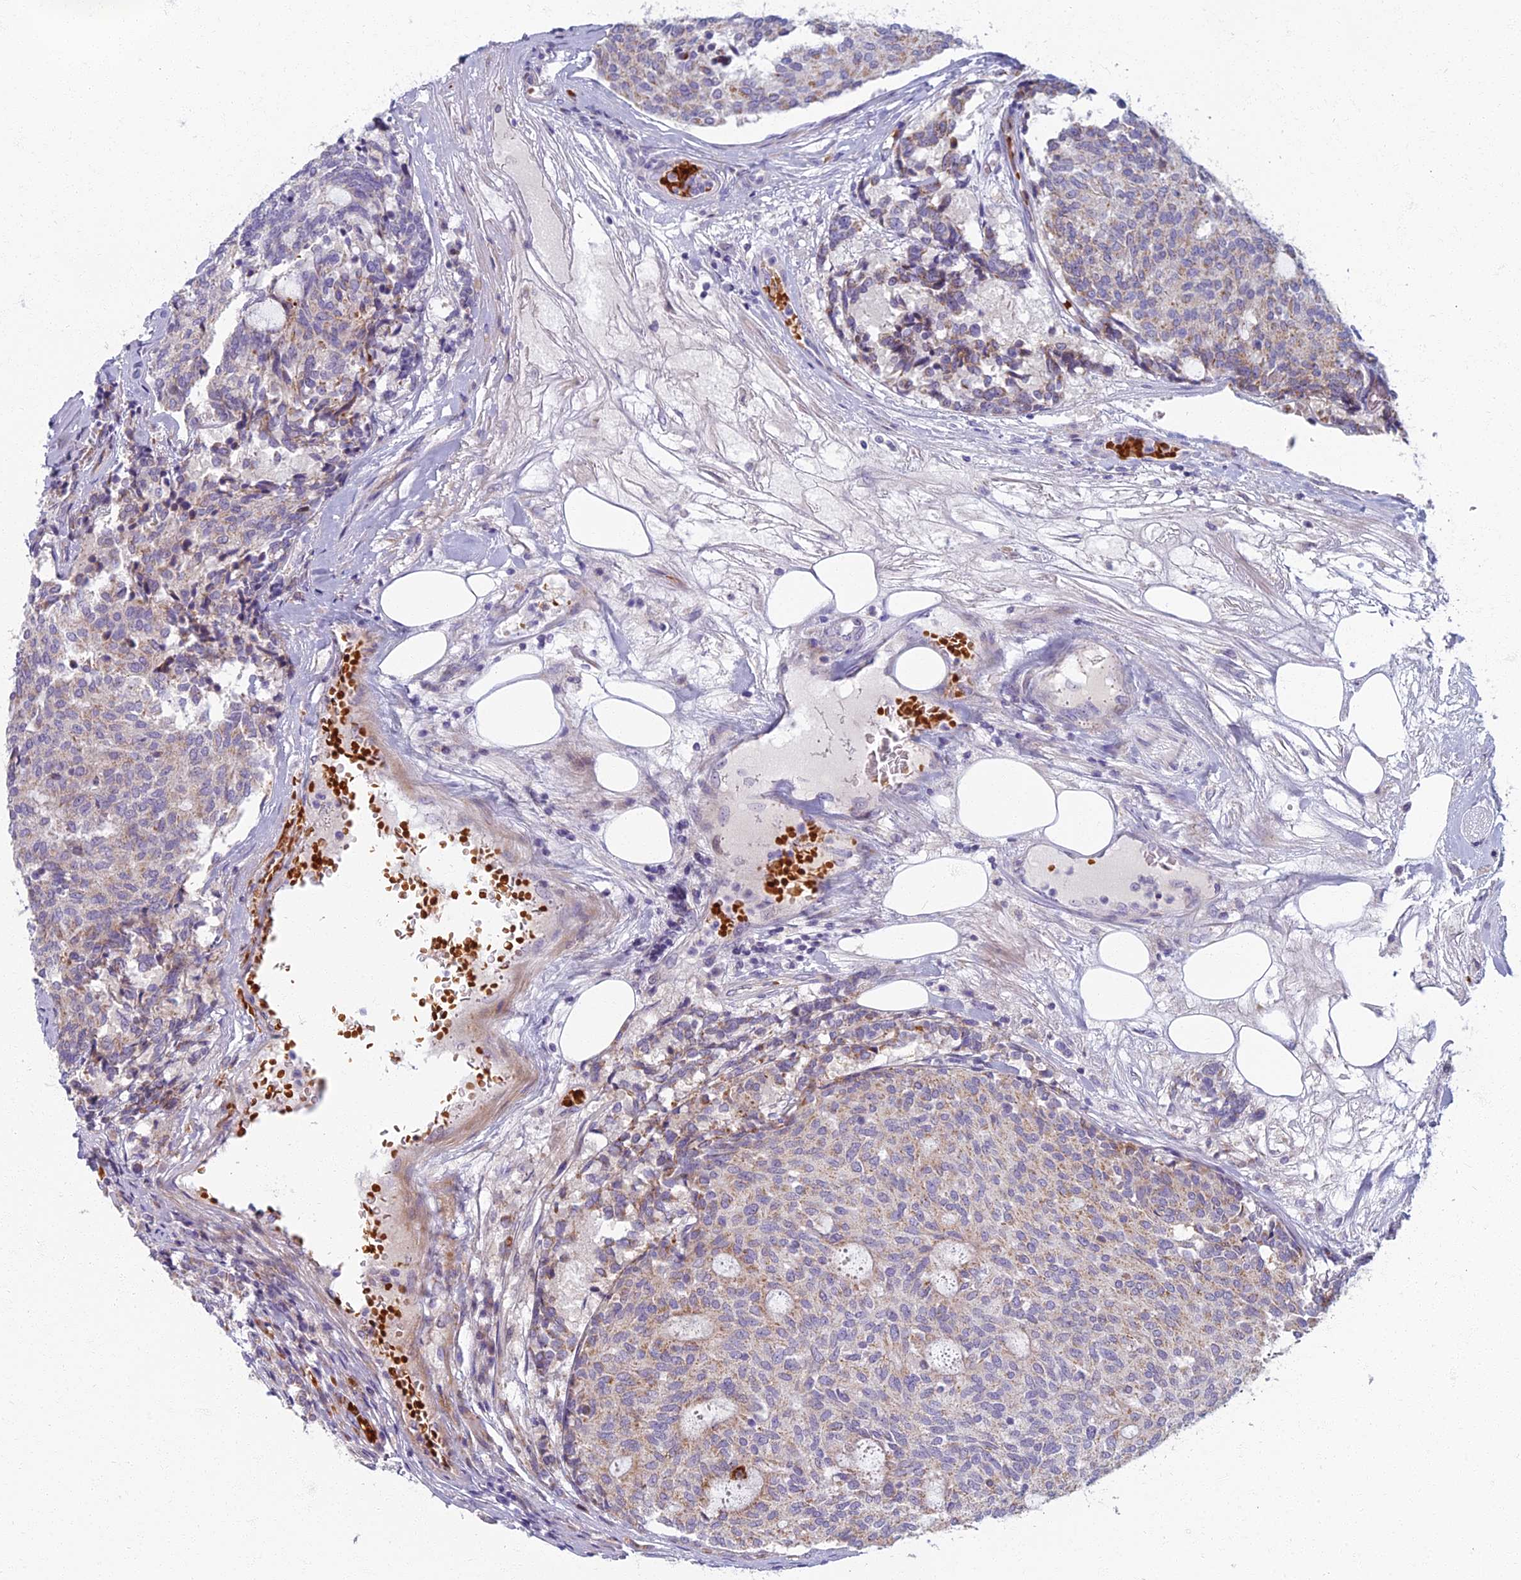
{"staining": {"intensity": "moderate", "quantity": "25%-75%", "location": "cytoplasmic/membranous"}, "tissue": "carcinoid", "cell_type": "Tumor cells", "image_type": "cancer", "snomed": [{"axis": "morphology", "description": "Carcinoid, malignant, NOS"}, {"axis": "topography", "description": "Pancreas"}], "caption": "A medium amount of moderate cytoplasmic/membranous positivity is appreciated in about 25%-75% of tumor cells in carcinoid tissue. The protein is stained brown, and the nuclei are stained in blue (DAB (3,3'-diaminobenzidine) IHC with brightfield microscopy, high magnification).", "gene": "ARL15", "patient": {"sex": "female", "age": 54}}